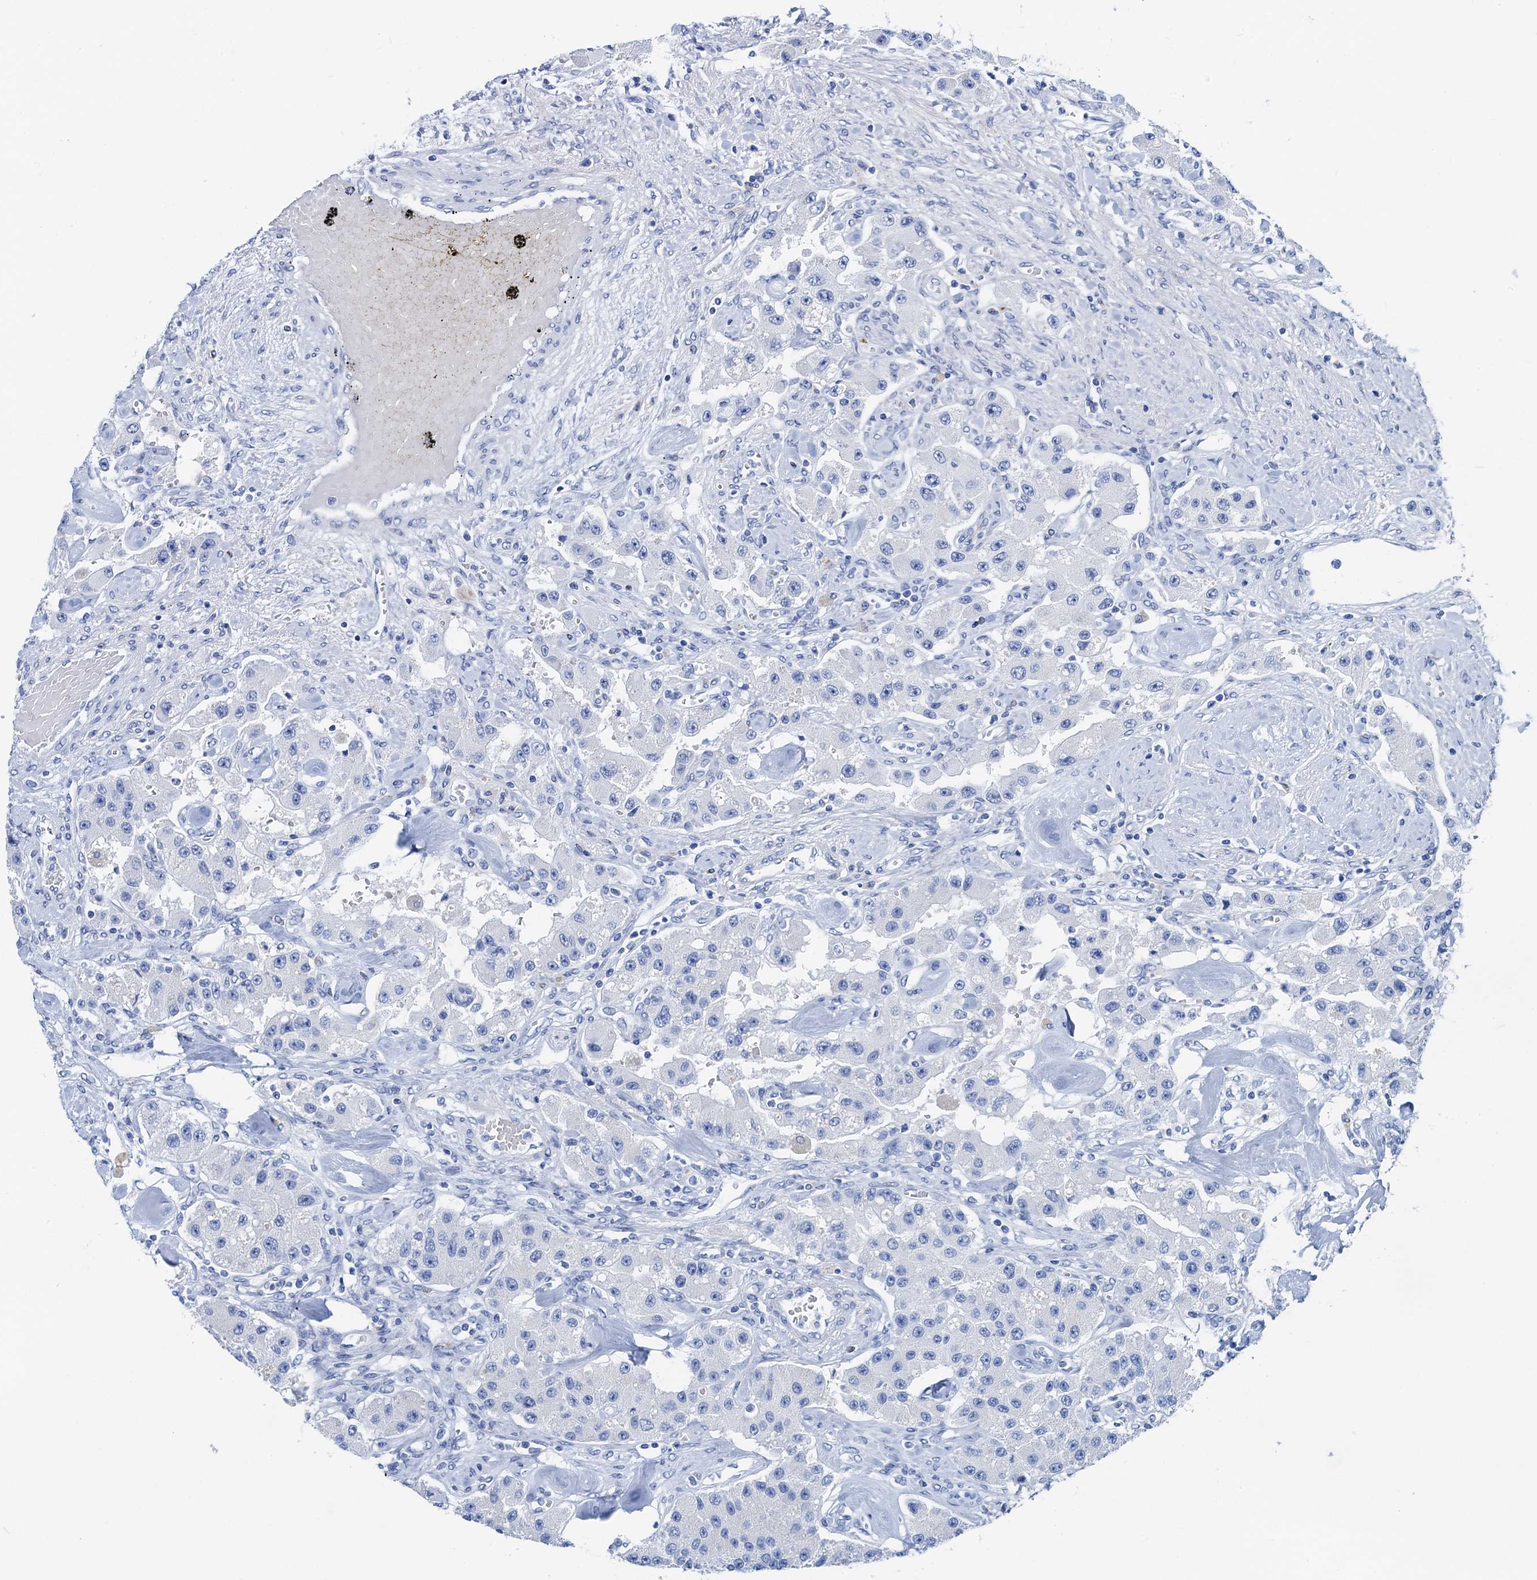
{"staining": {"intensity": "negative", "quantity": "none", "location": "none"}, "tissue": "carcinoid", "cell_type": "Tumor cells", "image_type": "cancer", "snomed": [{"axis": "morphology", "description": "Carcinoid, malignant, NOS"}, {"axis": "topography", "description": "Pancreas"}], "caption": "There is no significant staining in tumor cells of carcinoid (malignant).", "gene": "NLRP10", "patient": {"sex": "male", "age": 41}}